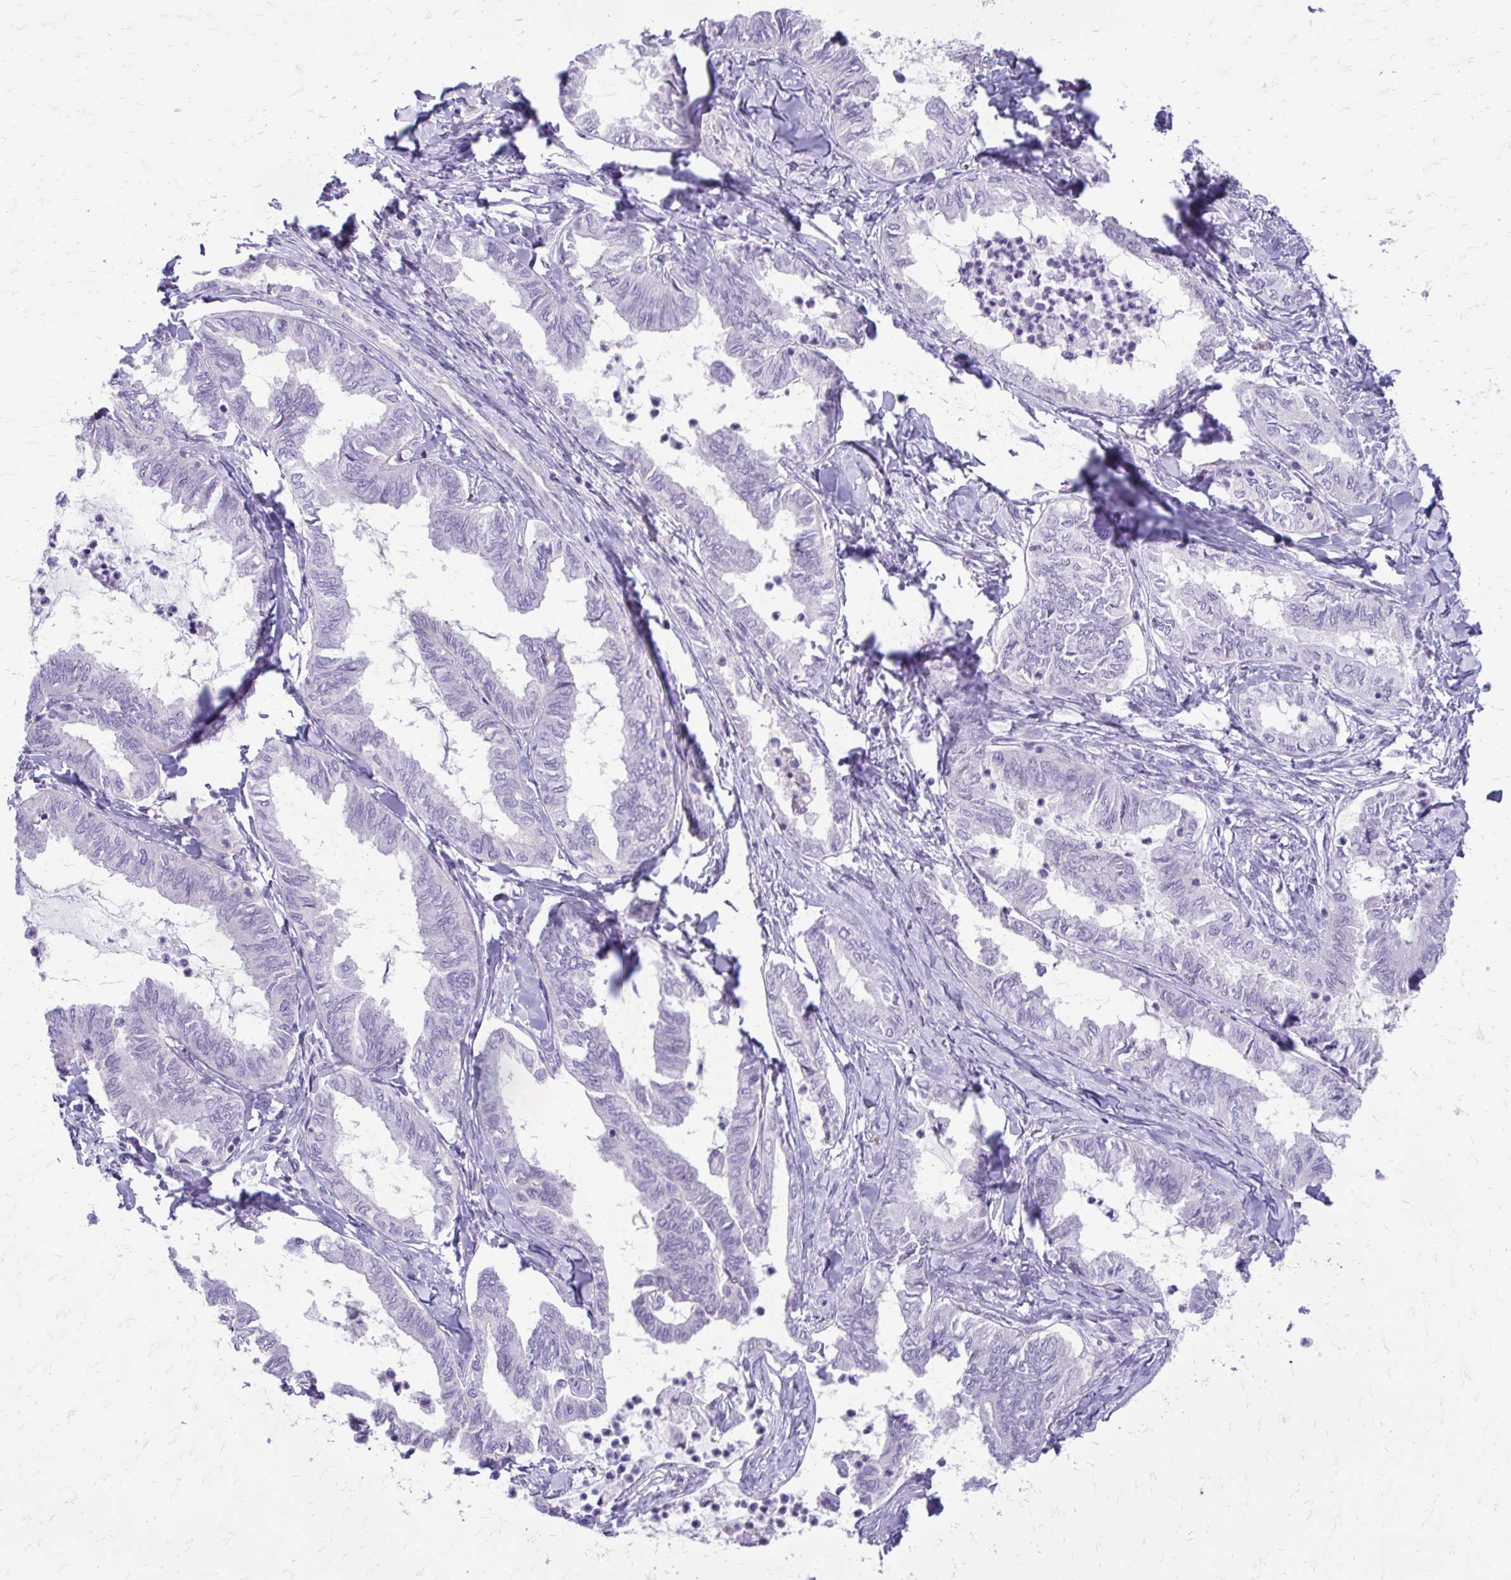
{"staining": {"intensity": "negative", "quantity": "none", "location": "none"}, "tissue": "ovarian cancer", "cell_type": "Tumor cells", "image_type": "cancer", "snomed": [{"axis": "morphology", "description": "Carcinoma, endometroid"}, {"axis": "topography", "description": "Ovary"}], "caption": "An image of human ovarian endometroid carcinoma is negative for staining in tumor cells. (DAB (3,3'-diaminobenzidine) immunohistochemistry with hematoxylin counter stain).", "gene": "SIGLEC11", "patient": {"sex": "female", "age": 70}}